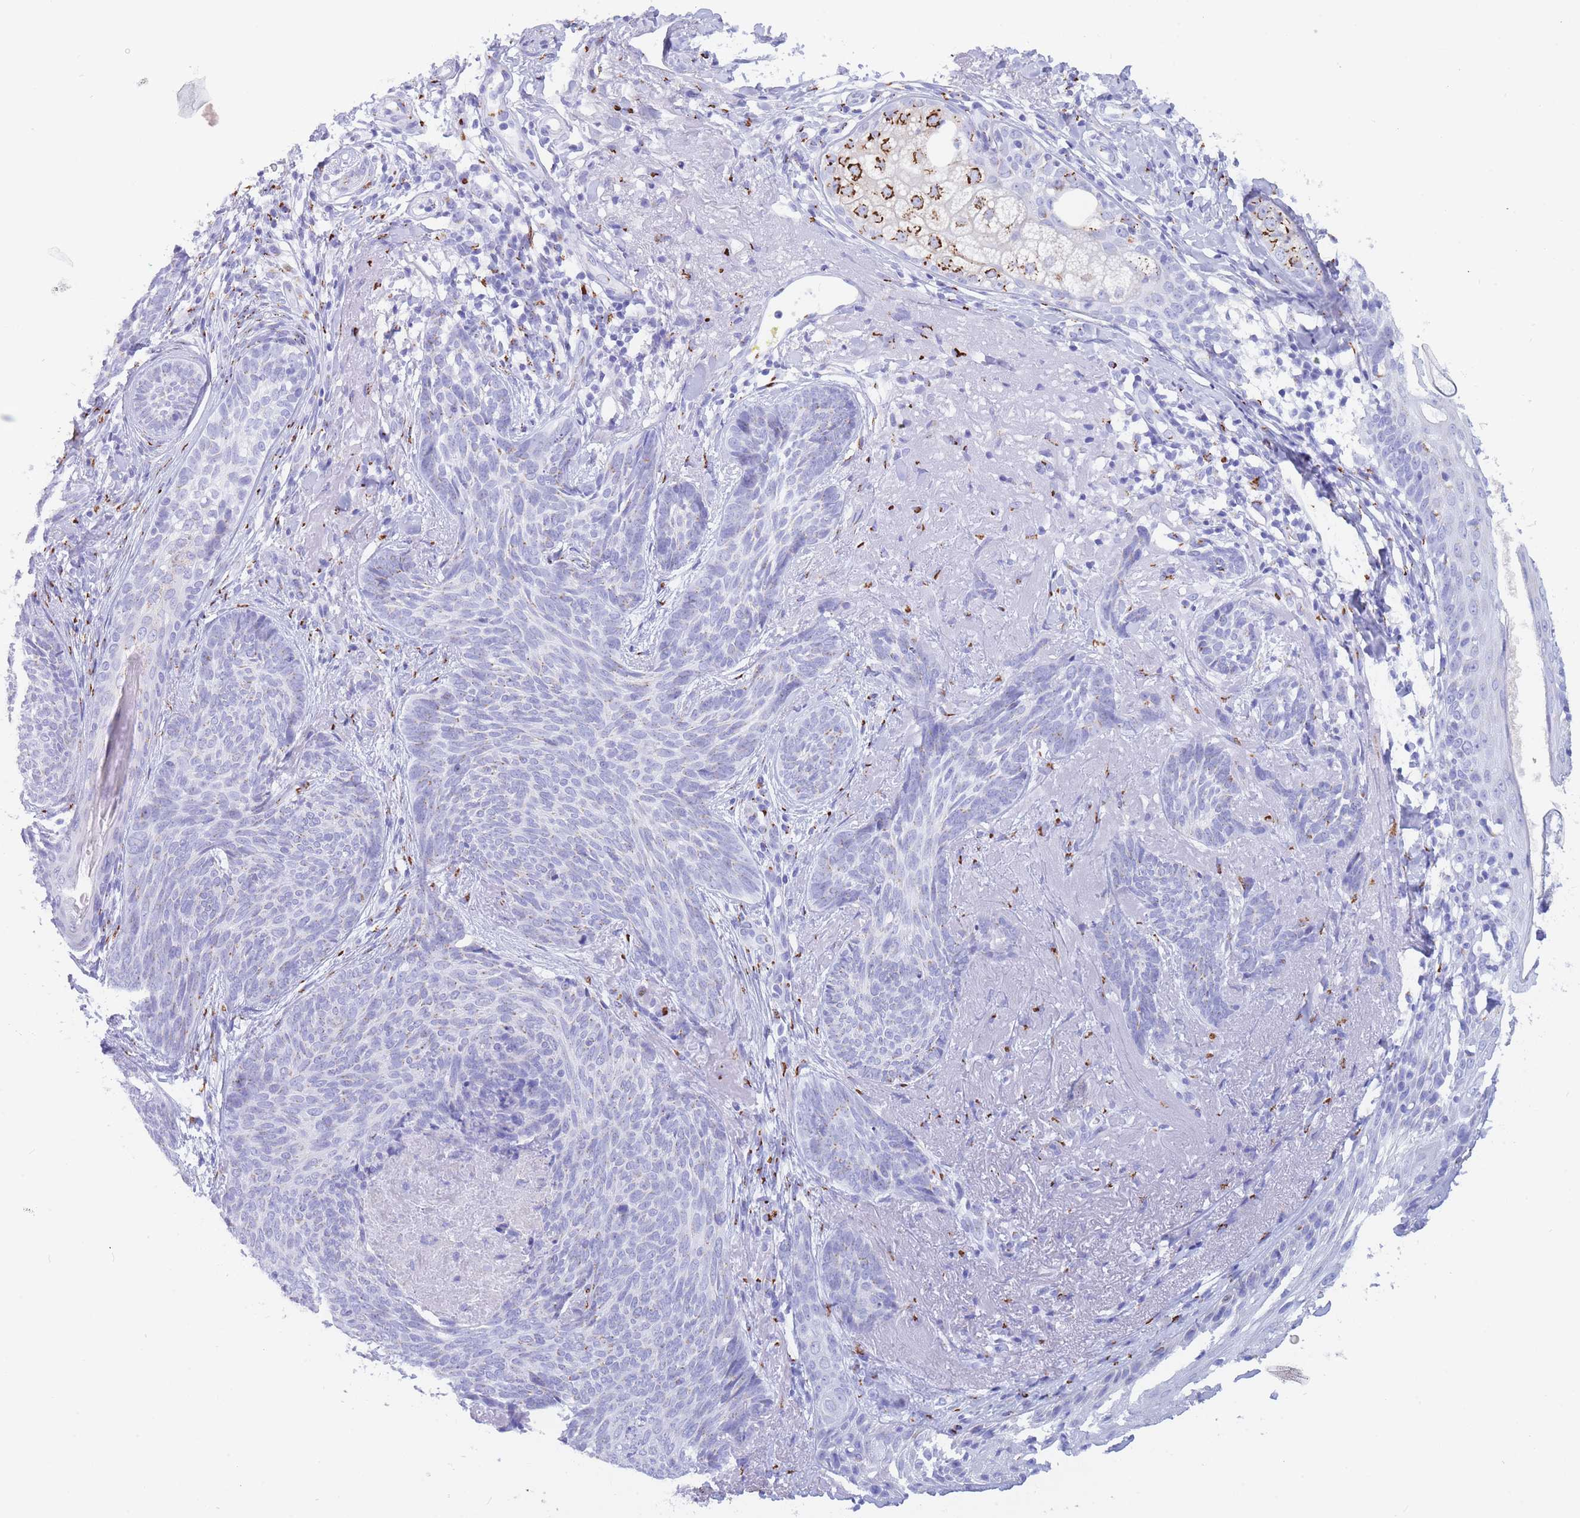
{"staining": {"intensity": "negative", "quantity": "none", "location": "none"}, "tissue": "skin cancer", "cell_type": "Tumor cells", "image_type": "cancer", "snomed": [{"axis": "morphology", "description": "Basal cell carcinoma"}, {"axis": "topography", "description": "Skin"}], "caption": "Tumor cells show no significant protein expression in skin cancer.", "gene": "FAM3C", "patient": {"sex": "female", "age": 86}}